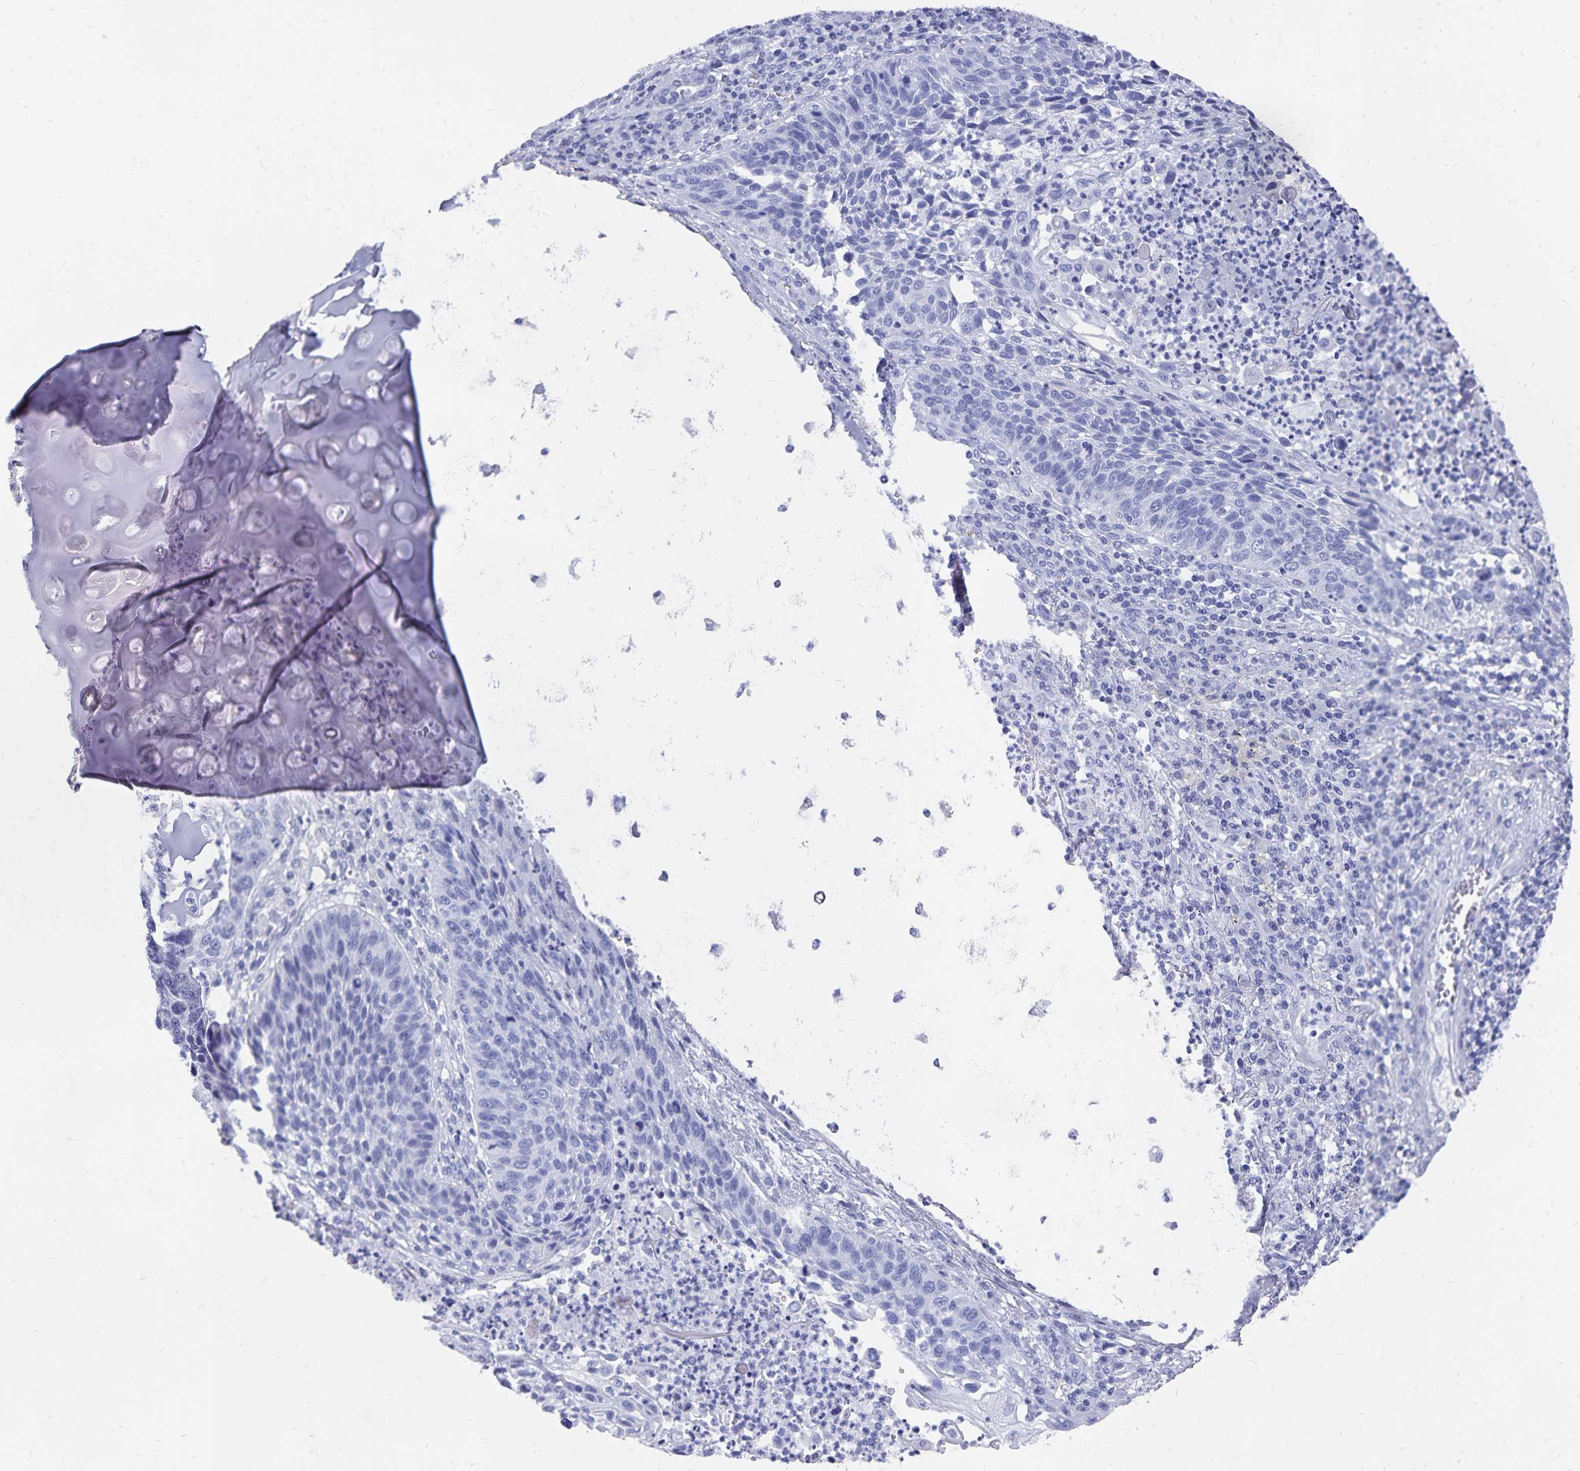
{"staining": {"intensity": "negative", "quantity": "none", "location": "none"}, "tissue": "lung cancer", "cell_type": "Tumor cells", "image_type": "cancer", "snomed": [{"axis": "morphology", "description": "Squamous cell carcinoma, NOS"}, {"axis": "morphology", "description": "Squamous cell carcinoma, metastatic, NOS"}, {"axis": "topography", "description": "Lung"}, {"axis": "topography", "description": "Pleura, NOS"}], "caption": "The image displays no staining of tumor cells in lung cancer.", "gene": "ADH1A", "patient": {"sex": "male", "age": 72}}